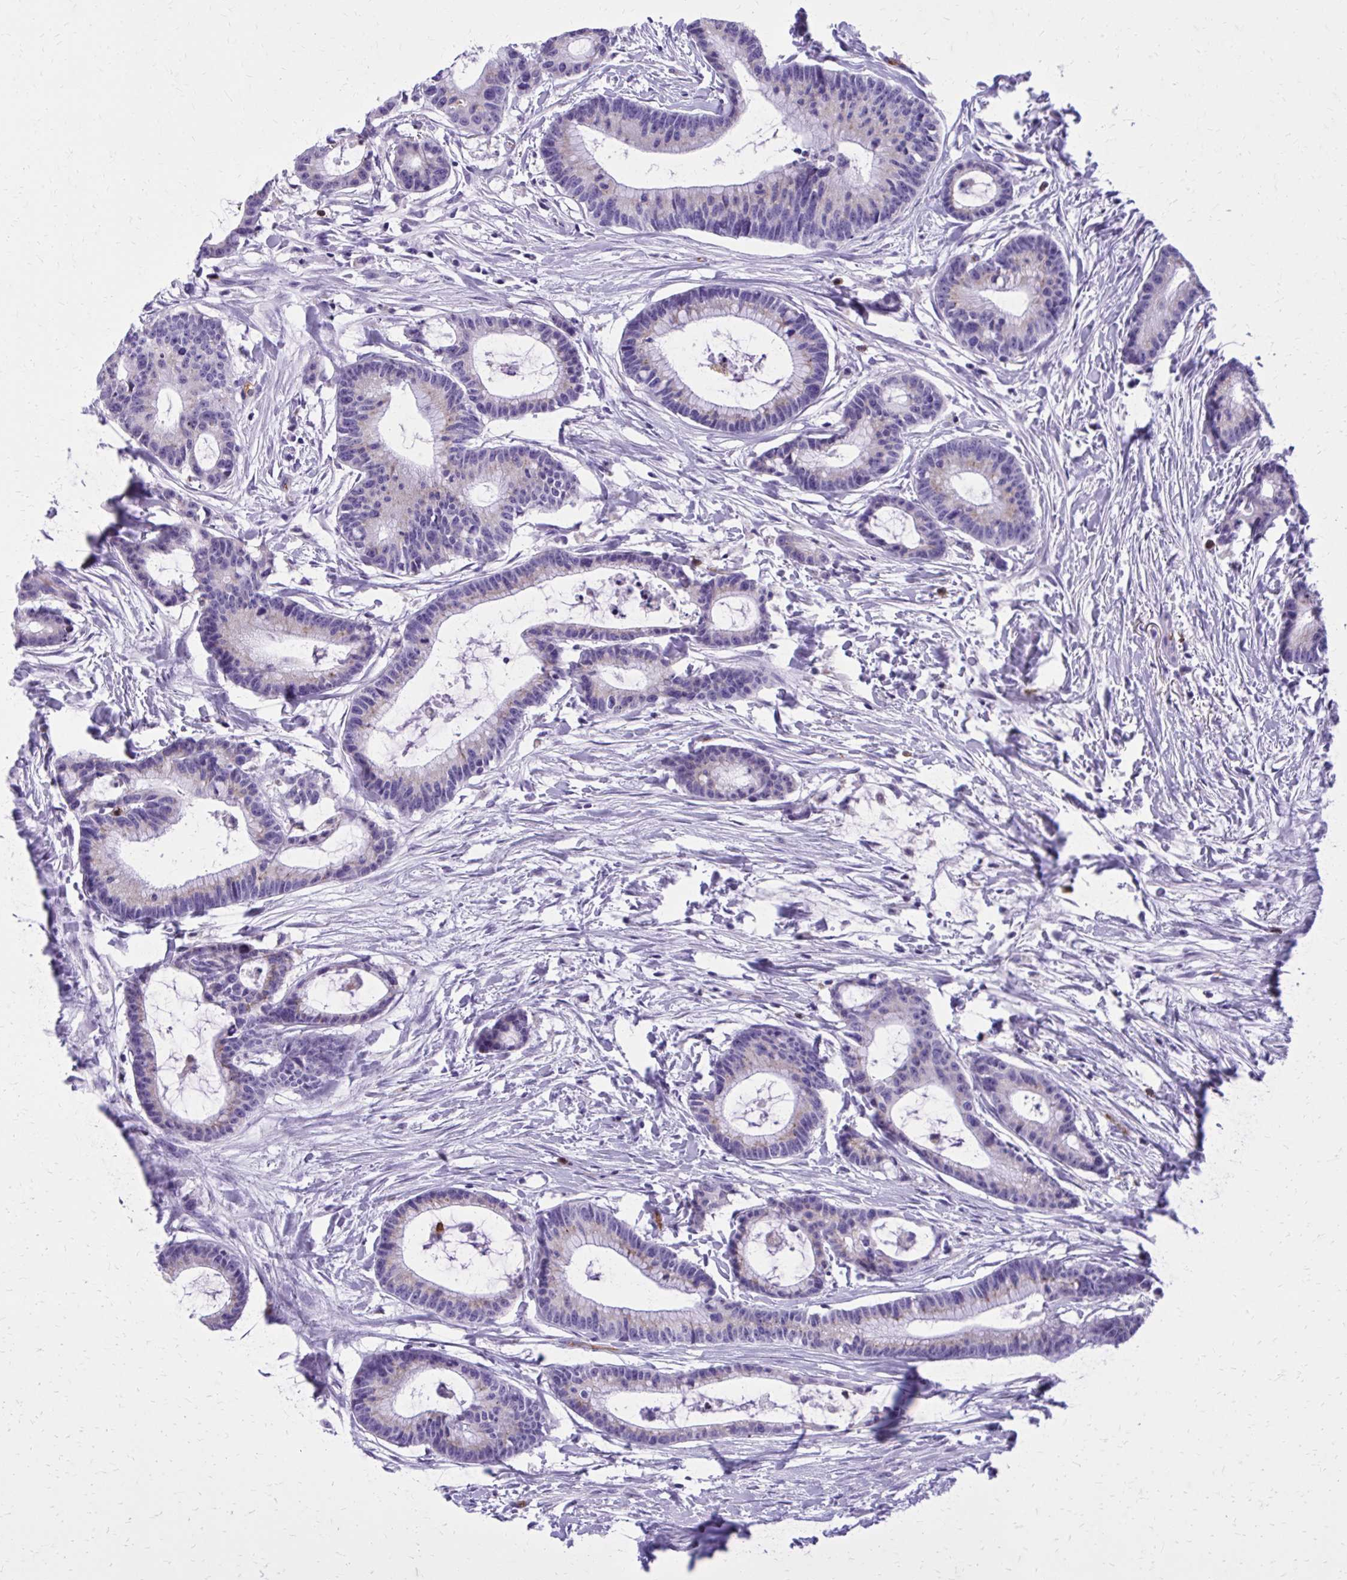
{"staining": {"intensity": "weak", "quantity": "25%-75%", "location": "cytoplasmic/membranous"}, "tissue": "colorectal cancer", "cell_type": "Tumor cells", "image_type": "cancer", "snomed": [{"axis": "morphology", "description": "Adenocarcinoma, NOS"}, {"axis": "topography", "description": "Colon"}], "caption": "DAB immunohistochemical staining of human adenocarcinoma (colorectal) exhibits weak cytoplasmic/membranous protein positivity in about 25%-75% of tumor cells. (Brightfield microscopy of DAB IHC at high magnification).", "gene": "CAT", "patient": {"sex": "female", "age": 78}}